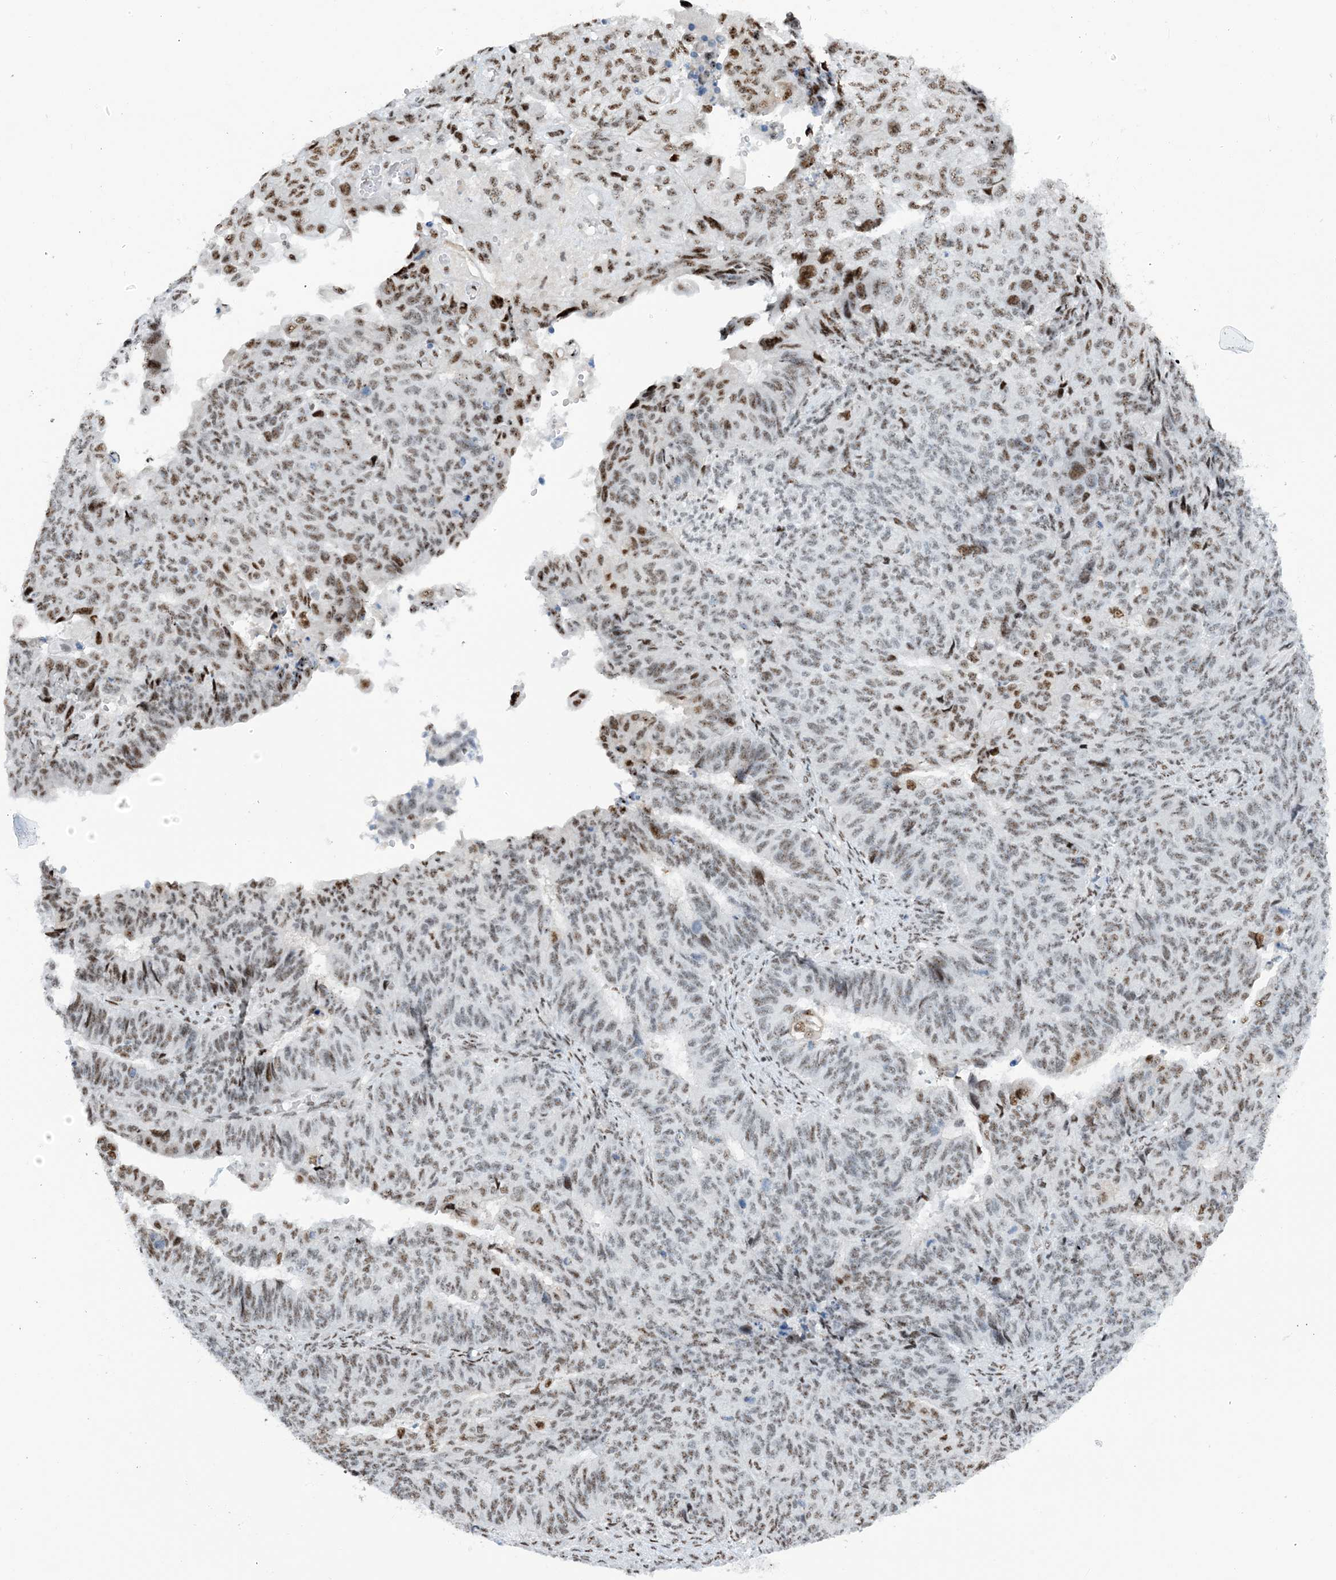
{"staining": {"intensity": "moderate", "quantity": "<25%", "location": "nuclear"}, "tissue": "endometrial cancer", "cell_type": "Tumor cells", "image_type": "cancer", "snomed": [{"axis": "morphology", "description": "Adenocarcinoma, NOS"}, {"axis": "topography", "description": "Endometrium"}], "caption": "Adenocarcinoma (endometrial) tissue shows moderate nuclear staining in about <25% of tumor cells", "gene": "HEMK1", "patient": {"sex": "female", "age": 32}}